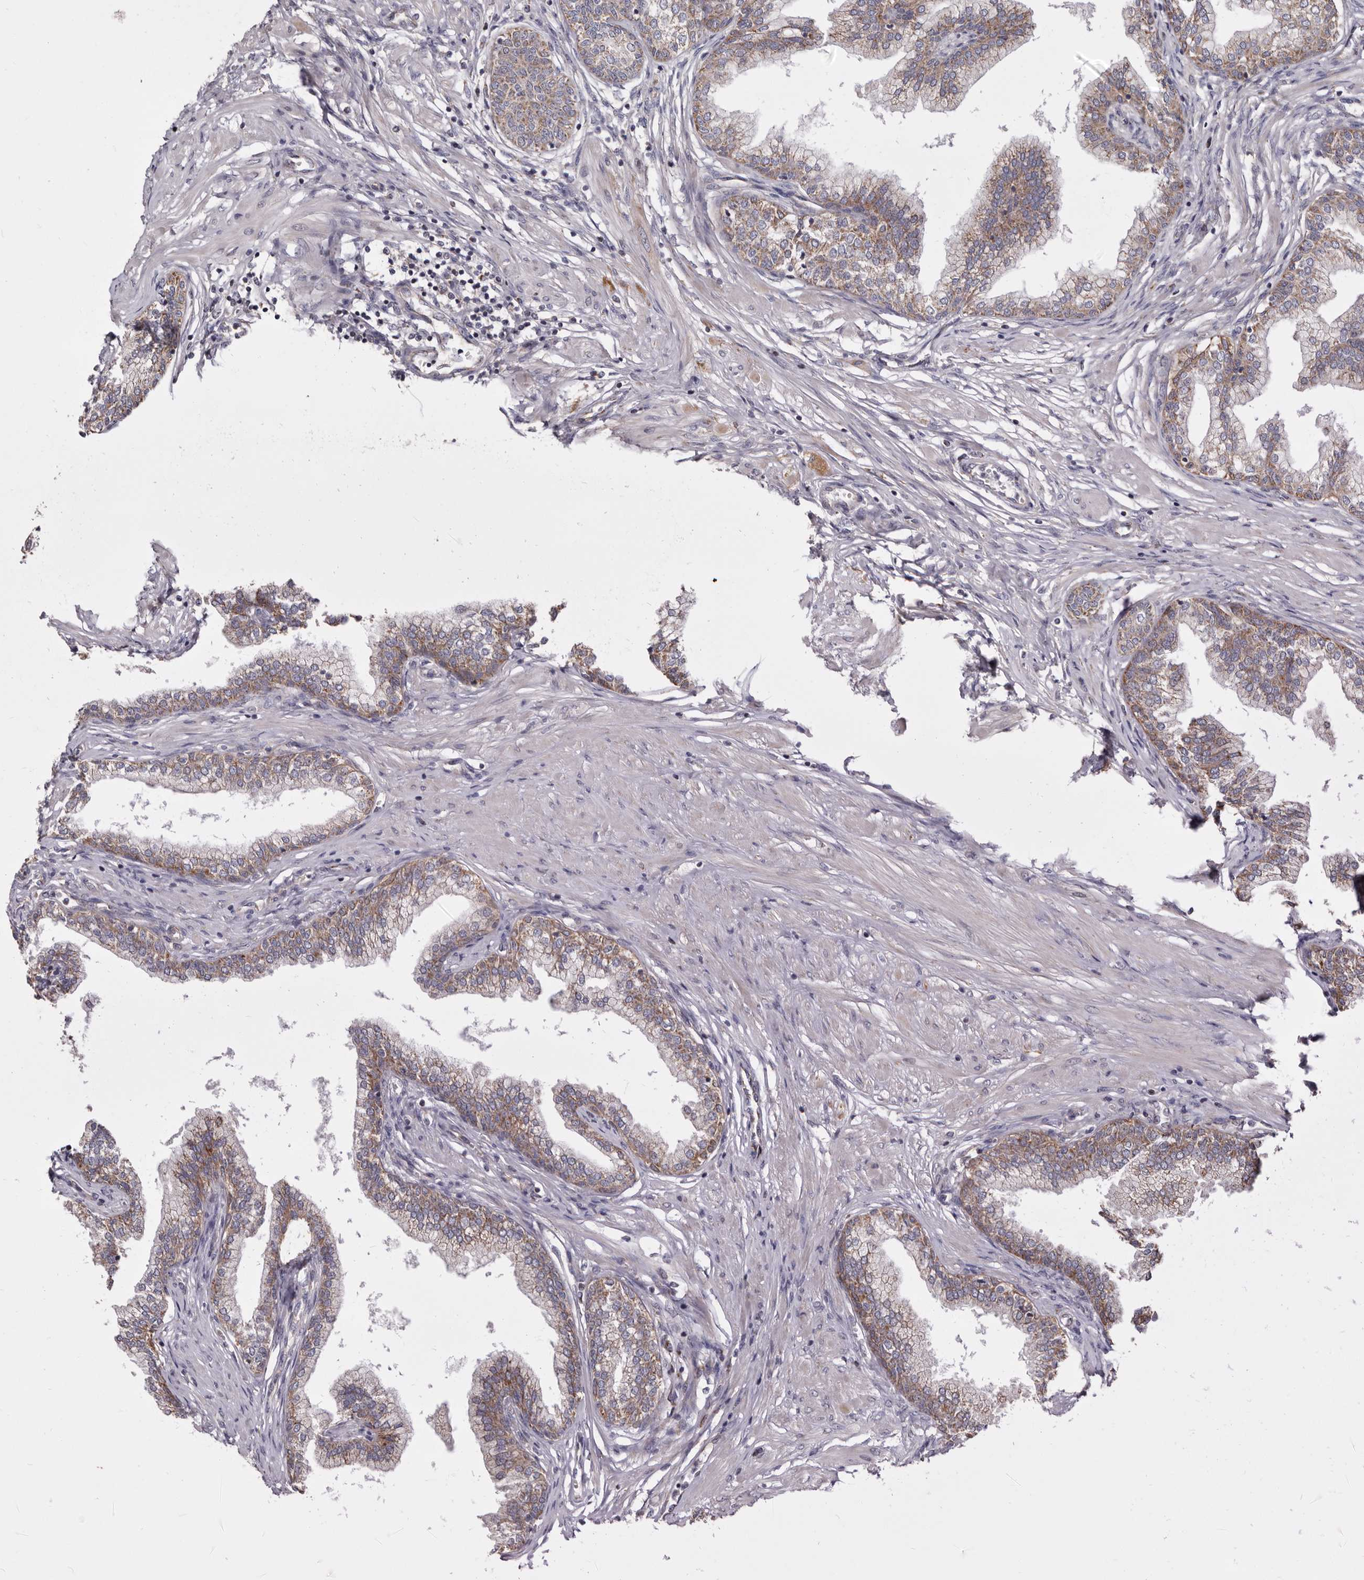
{"staining": {"intensity": "weak", "quantity": ">75%", "location": "cytoplasmic/membranous"}, "tissue": "prostate", "cell_type": "Glandular cells", "image_type": "normal", "snomed": [{"axis": "morphology", "description": "Normal tissue, NOS"}, {"axis": "morphology", "description": "Urothelial carcinoma, Low grade"}, {"axis": "topography", "description": "Urinary bladder"}, {"axis": "topography", "description": "Prostate"}], "caption": "IHC of benign human prostate reveals low levels of weak cytoplasmic/membranous expression in about >75% of glandular cells. (brown staining indicates protein expression, while blue staining denotes nuclei).", "gene": "MRPL18", "patient": {"sex": "male", "age": 60}}